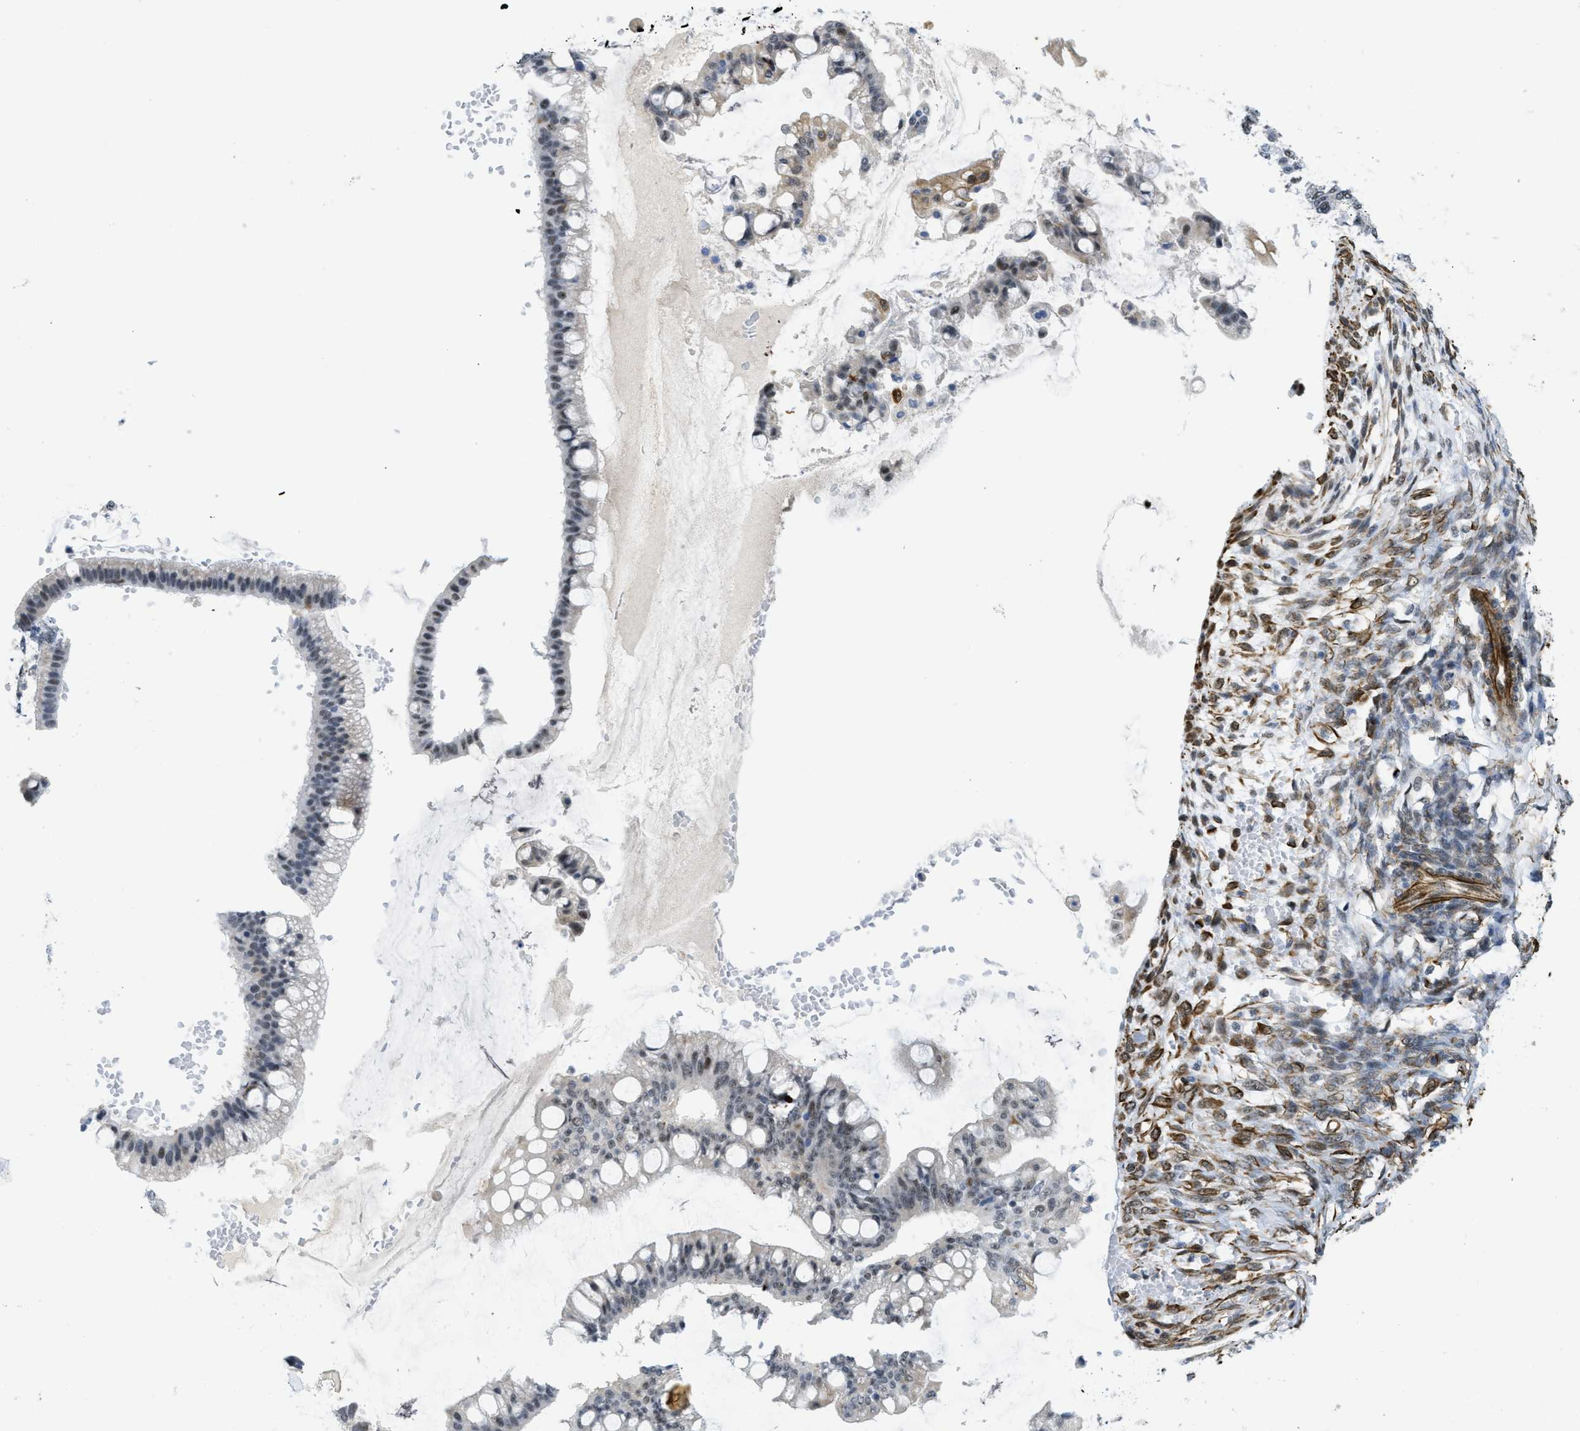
{"staining": {"intensity": "weak", "quantity": "<25%", "location": "nuclear"}, "tissue": "ovarian cancer", "cell_type": "Tumor cells", "image_type": "cancer", "snomed": [{"axis": "morphology", "description": "Cystadenocarcinoma, mucinous, NOS"}, {"axis": "topography", "description": "Ovary"}], "caption": "Human ovarian cancer (mucinous cystadenocarcinoma) stained for a protein using IHC shows no expression in tumor cells.", "gene": "LRRC8B", "patient": {"sex": "female", "age": 73}}